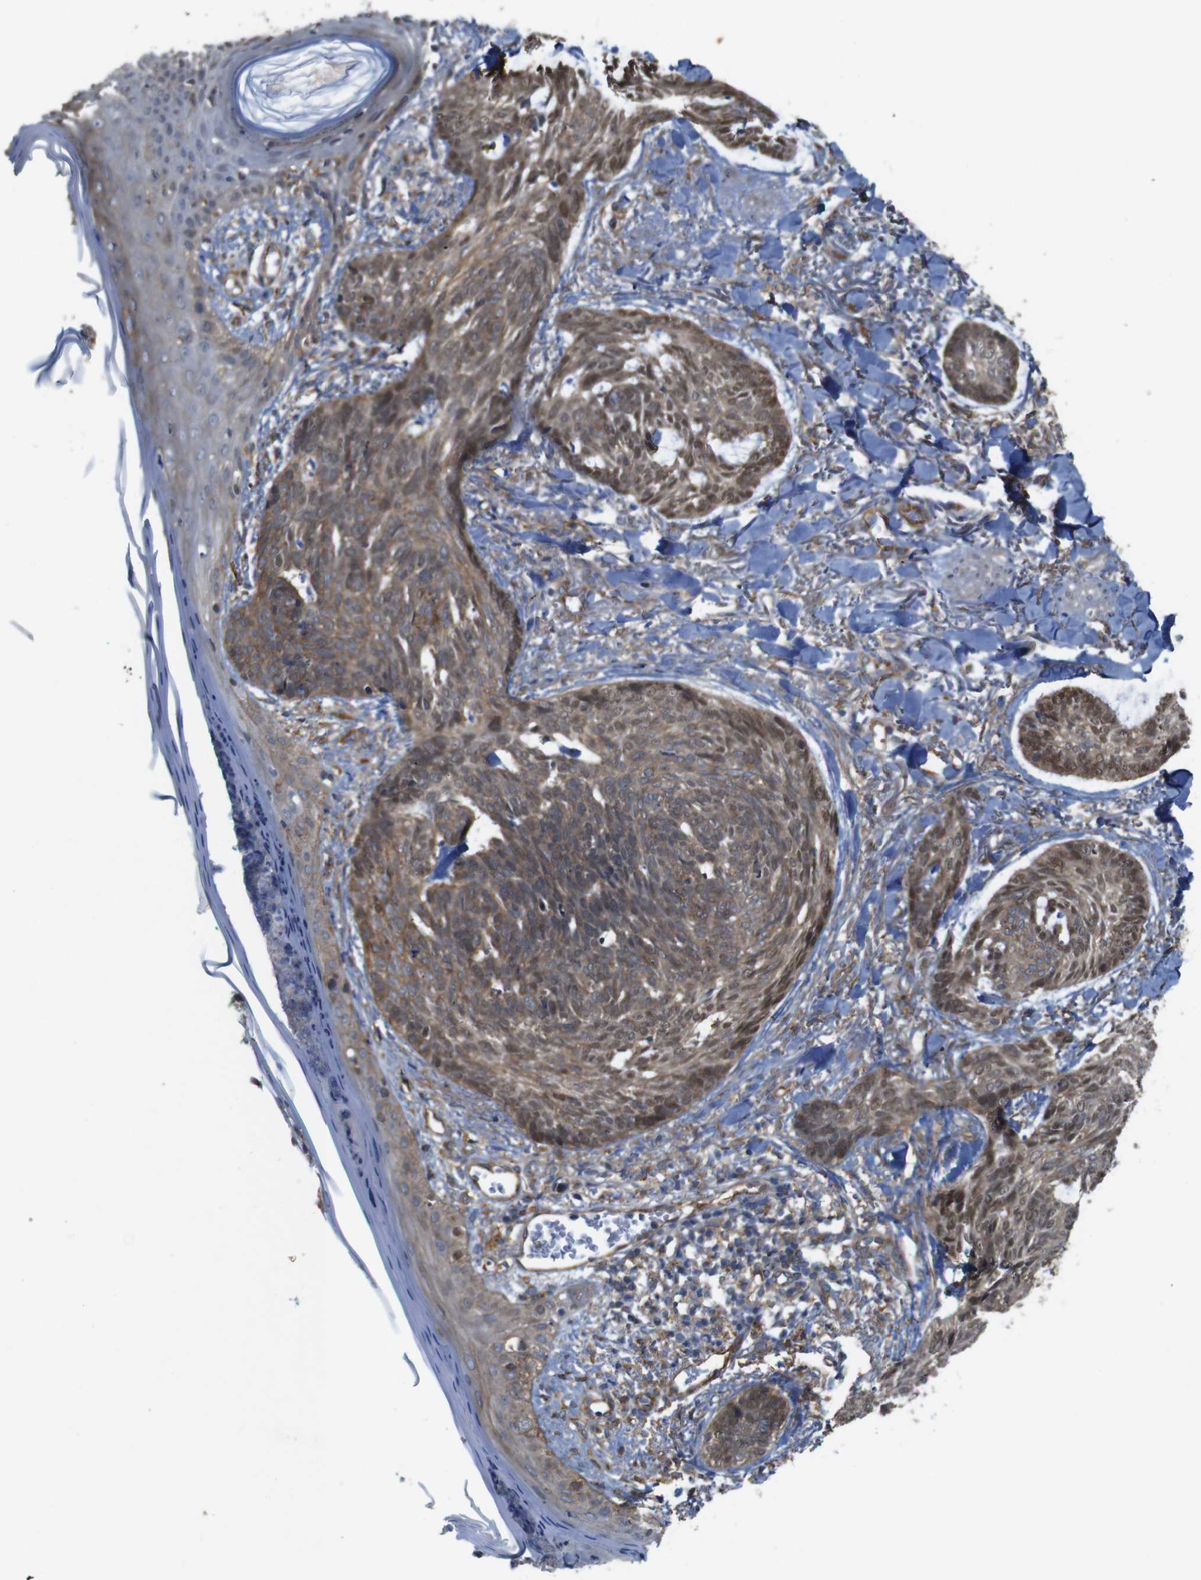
{"staining": {"intensity": "moderate", "quantity": ">75%", "location": "cytoplasmic/membranous,nuclear"}, "tissue": "skin cancer", "cell_type": "Tumor cells", "image_type": "cancer", "snomed": [{"axis": "morphology", "description": "Basal cell carcinoma"}, {"axis": "topography", "description": "Skin"}], "caption": "This micrograph reveals basal cell carcinoma (skin) stained with immunohistochemistry (IHC) to label a protein in brown. The cytoplasmic/membranous and nuclear of tumor cells show moderate positivity for the protein. Nuclei are counter-stained blue.", "gene": "PTGER4", "patient": {"sex": "male", "age": 43}}